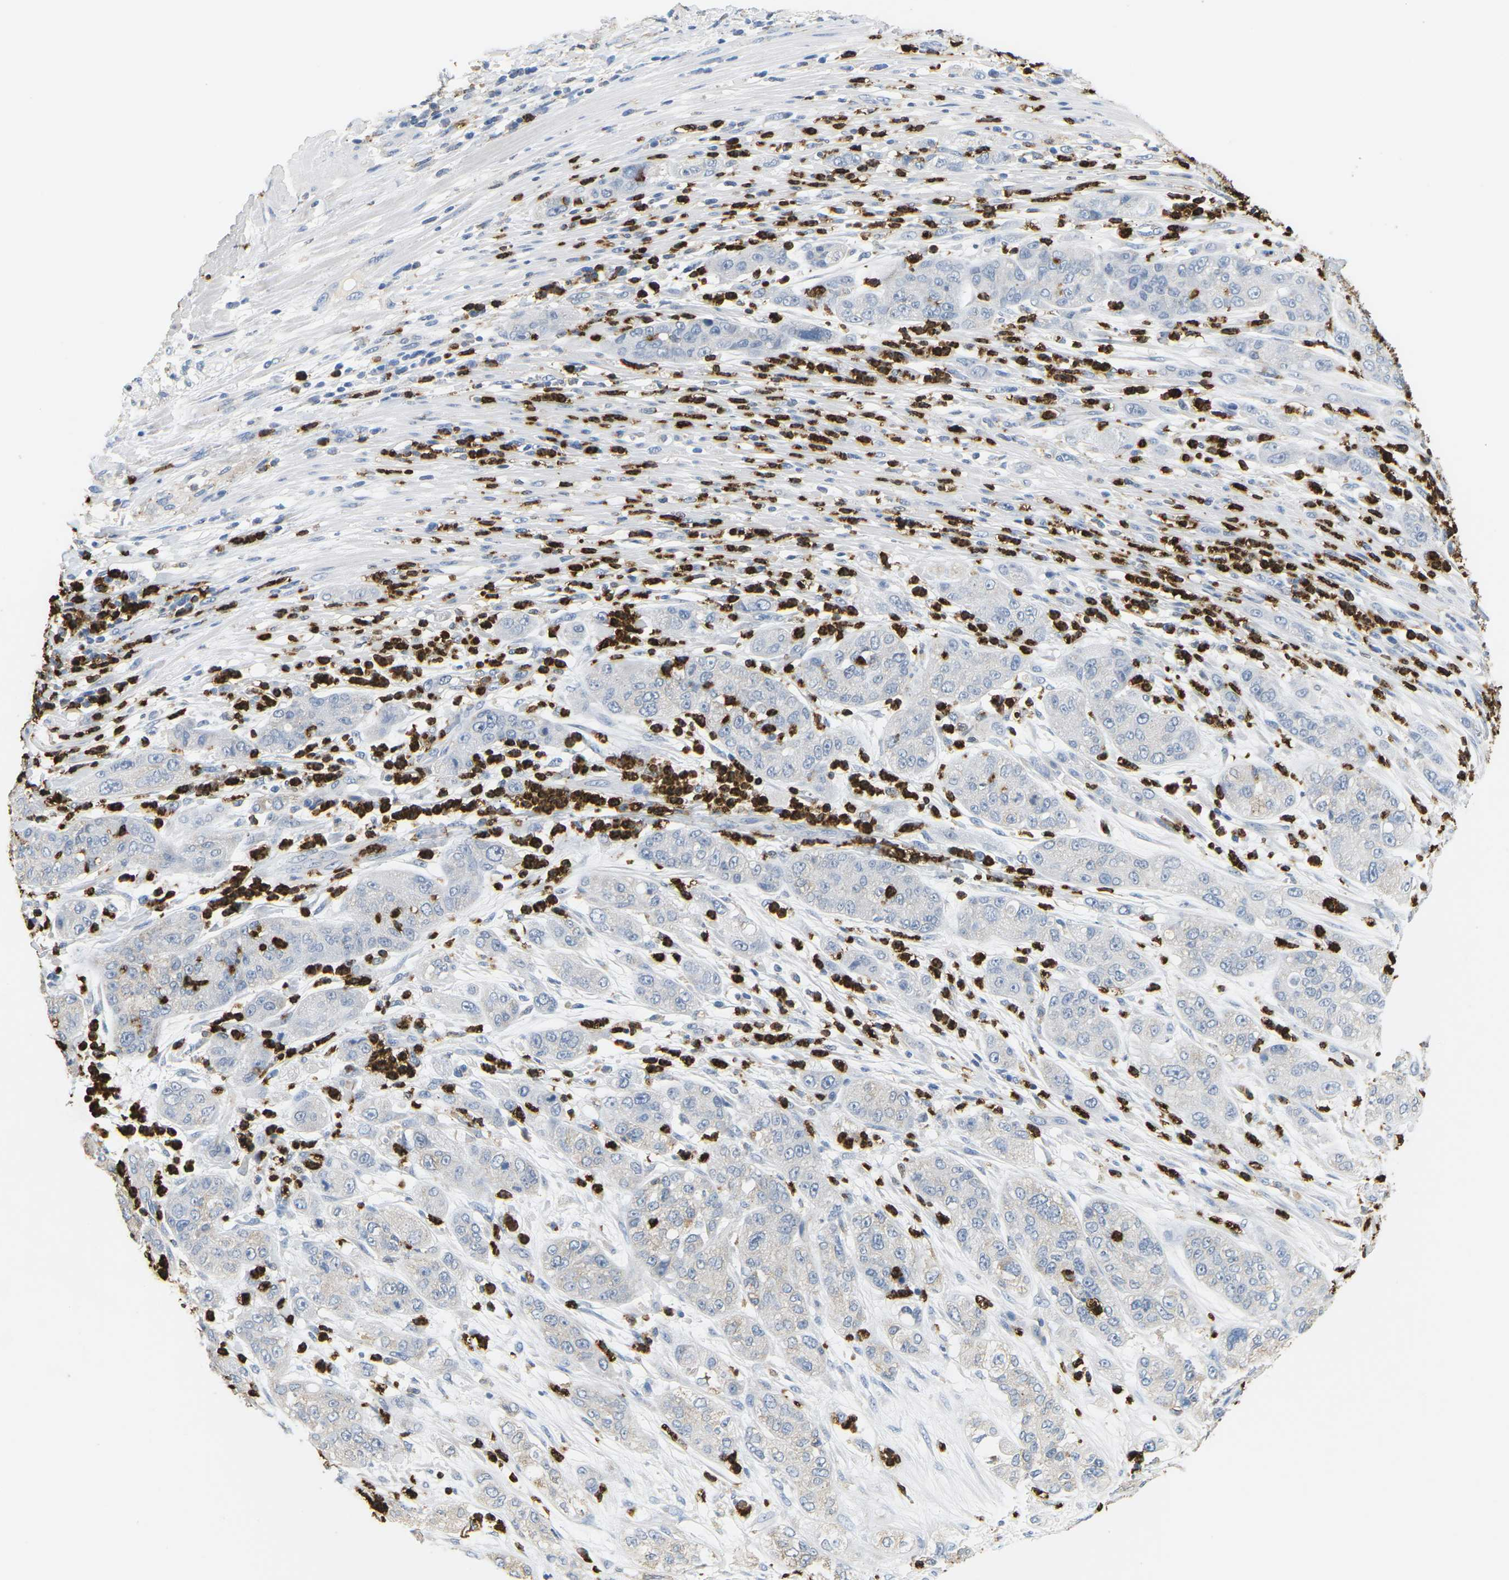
{"staining": {"intensity": "negative", "quantity": "none", "location": "none"}, "tissue": "pancreatic cancer", "cell_type": "Tumor cells", "image_type": "cancer", "snomed": [{"axis": "morphology", "description": "Adenocarcinoma, NOS"}, {"axis": "topography", "description": "Pancreas"}], "caption": "Pancreatic adenocarcinoma stained for a protein using IHC shows no expression tumor cells.", "gene": "ADM", "patient": {"sex": "female", "age": 78}}